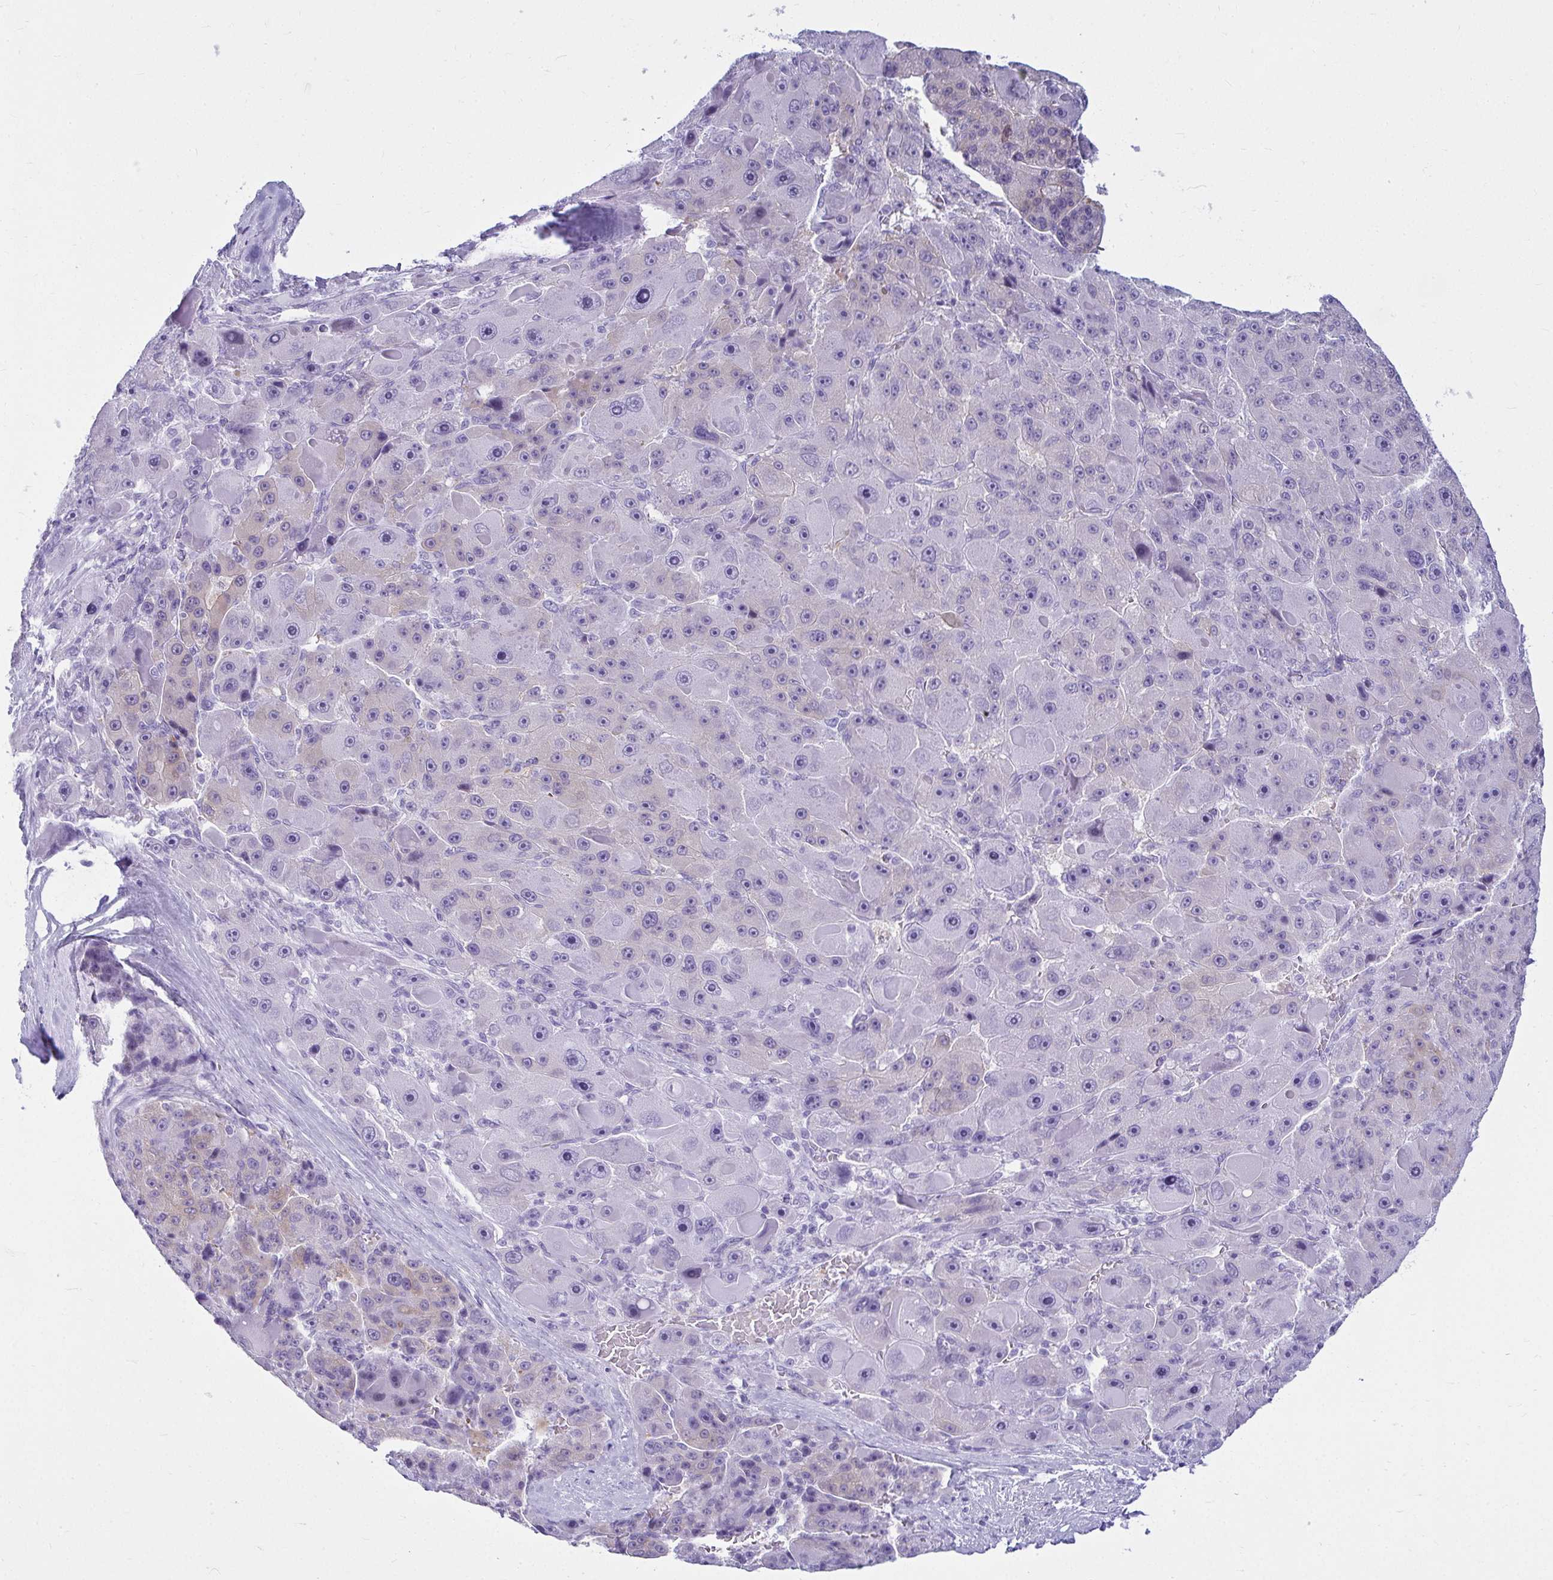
{"staining": {"intensity": "negative", "quantity": "none", "location": "none"}, "tissue": "liver cancer", "cell_type": "Tumor cells", "image_type": "cancer", "snomed": [{"axis": "morphology", "description": "Carcinoma, Hepatocellular, NOS"}, {"axis": "topography", "description": "Liver"}], "caption": "There is no significant positivity in tumor cells of liver hepatocellular carcinoma.", "gene": "CLGN", "patient": {"sex": "male", "age": 76}}